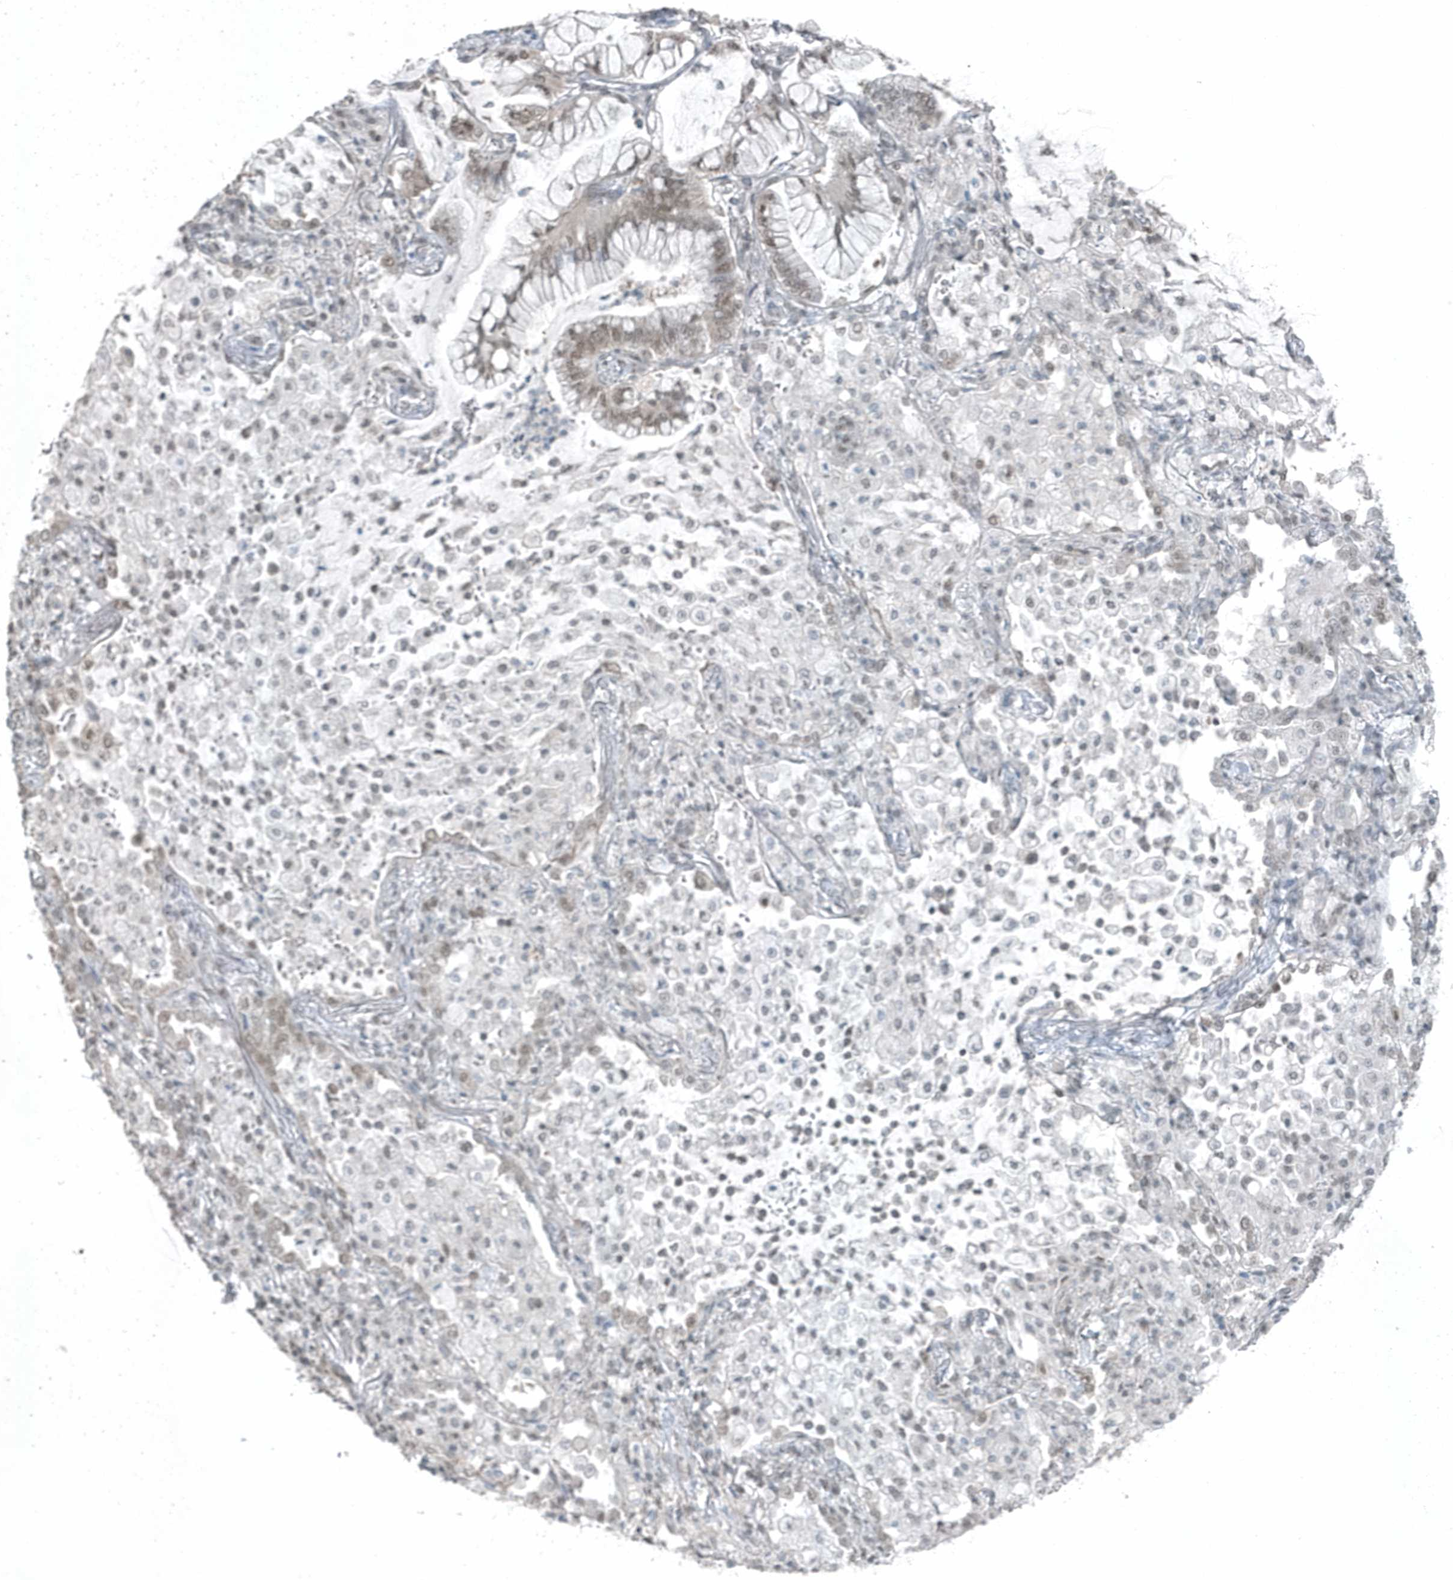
{"staining": {"intensity": "moderate", "quantity": "<25%", "location": "nuclear"}, "tissue": "lung cancer", "cell_type": "Tumor cells", "image_type": "cancer", "snomed": [{"axis": "morphology", "description": "Adenocarcinoma, NOS"}, {"axis": "topography", "description": "Lung"}], "caption": "Protein staining of adenocarcinoma (lung) tissue demonstrates moderate nuclear positivity in about <25% of tumor cells.", "gene": "YTHDC1", "patient": {"sex": "female", "age": 70}}